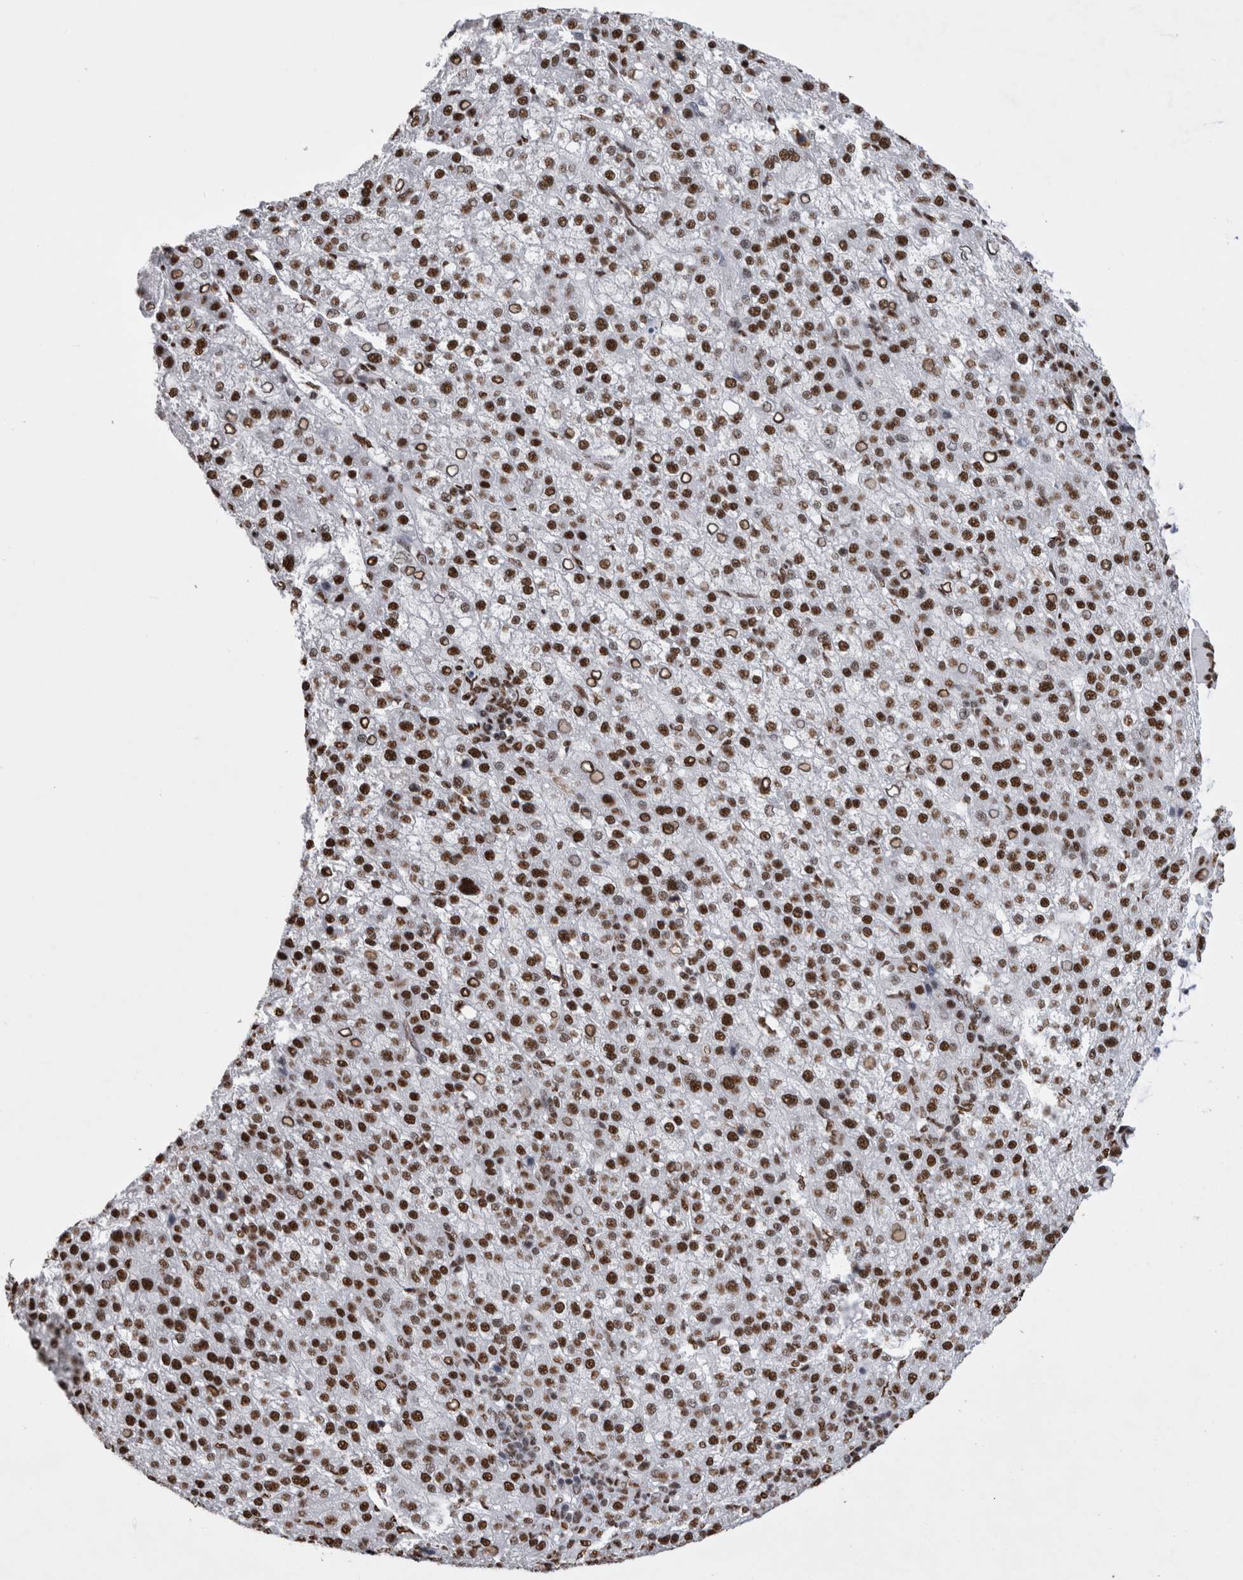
{"staining": {"intensity": "strong", "quantity": ">75%", "location": "nuclear"}, "tissue": "liver cancer", "cell_type": "Tumor cells", "image_type": "cancer", "snomed": [{"axis": "morphology", "description": "Carcinoma, Hepatocellular, NOS"}, {"axis": "topography", "description": "Liver"}], "caption": "Brown immunohistochemical staining in human liver cancer demonstrates strong nuclear positivity in about >75% of tumor cells.", "gene": "ALPK3", "patient": {"sex": "female", "age": 58}}